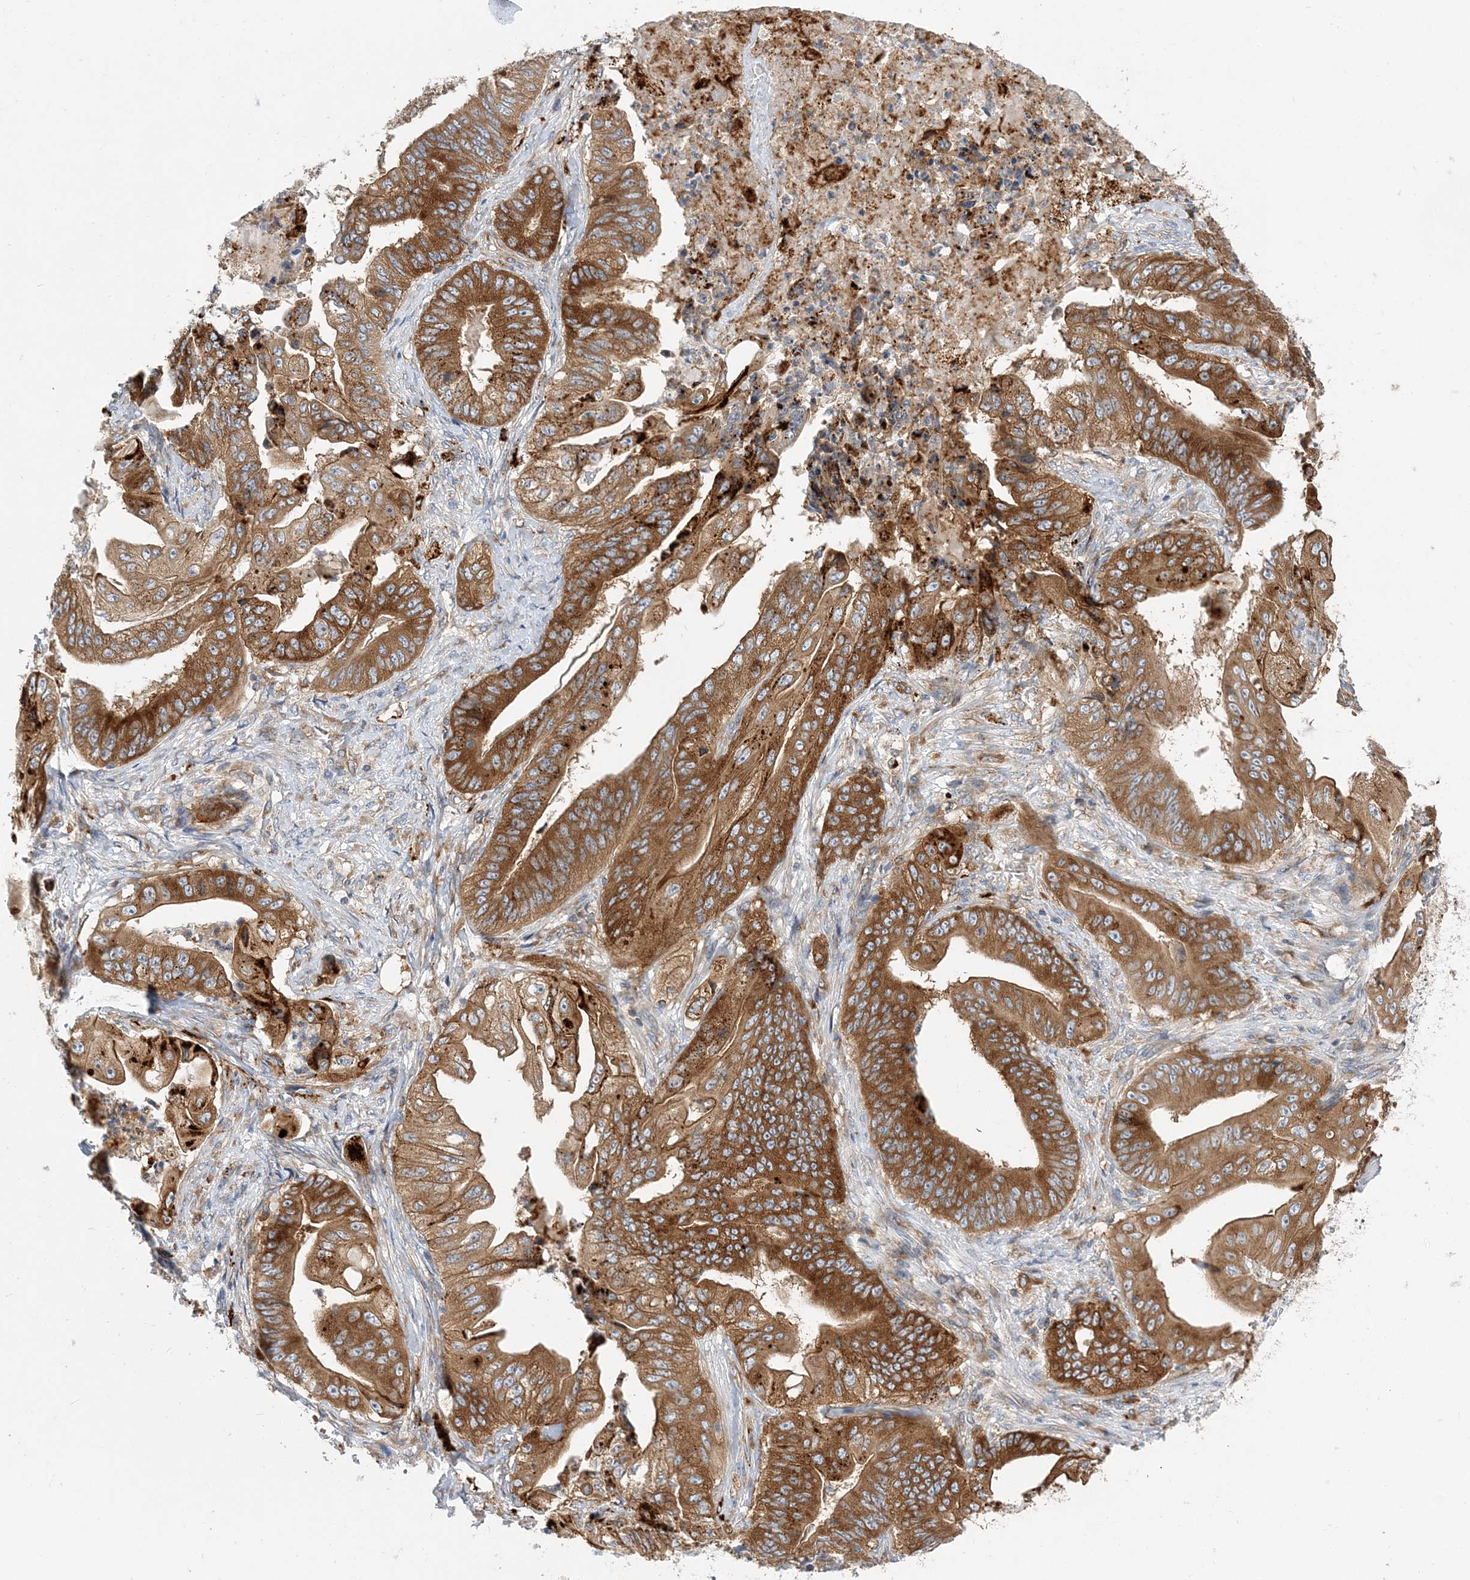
{"staining": {"intensity": "strong", "quantity": ">75%", "location": "cytoplasmic/membranous"}, "tissue": "stomach cancer", "cell_type": "Tumor cells", "image_type": "cancer", "snomed": [{"axis": "morphology", "description": "Adenocarcinoma, NOS"}, {"axis": "topography", "description": "Stomach"}], "caption": "The immunohistochemical stain labels strong cytoplasmic/membranous positivity in tumor cells of adenocarcinoma (stomach) tissue.", "gene": "LARP4B", "patient": {"sex": "female", "age": 73}}